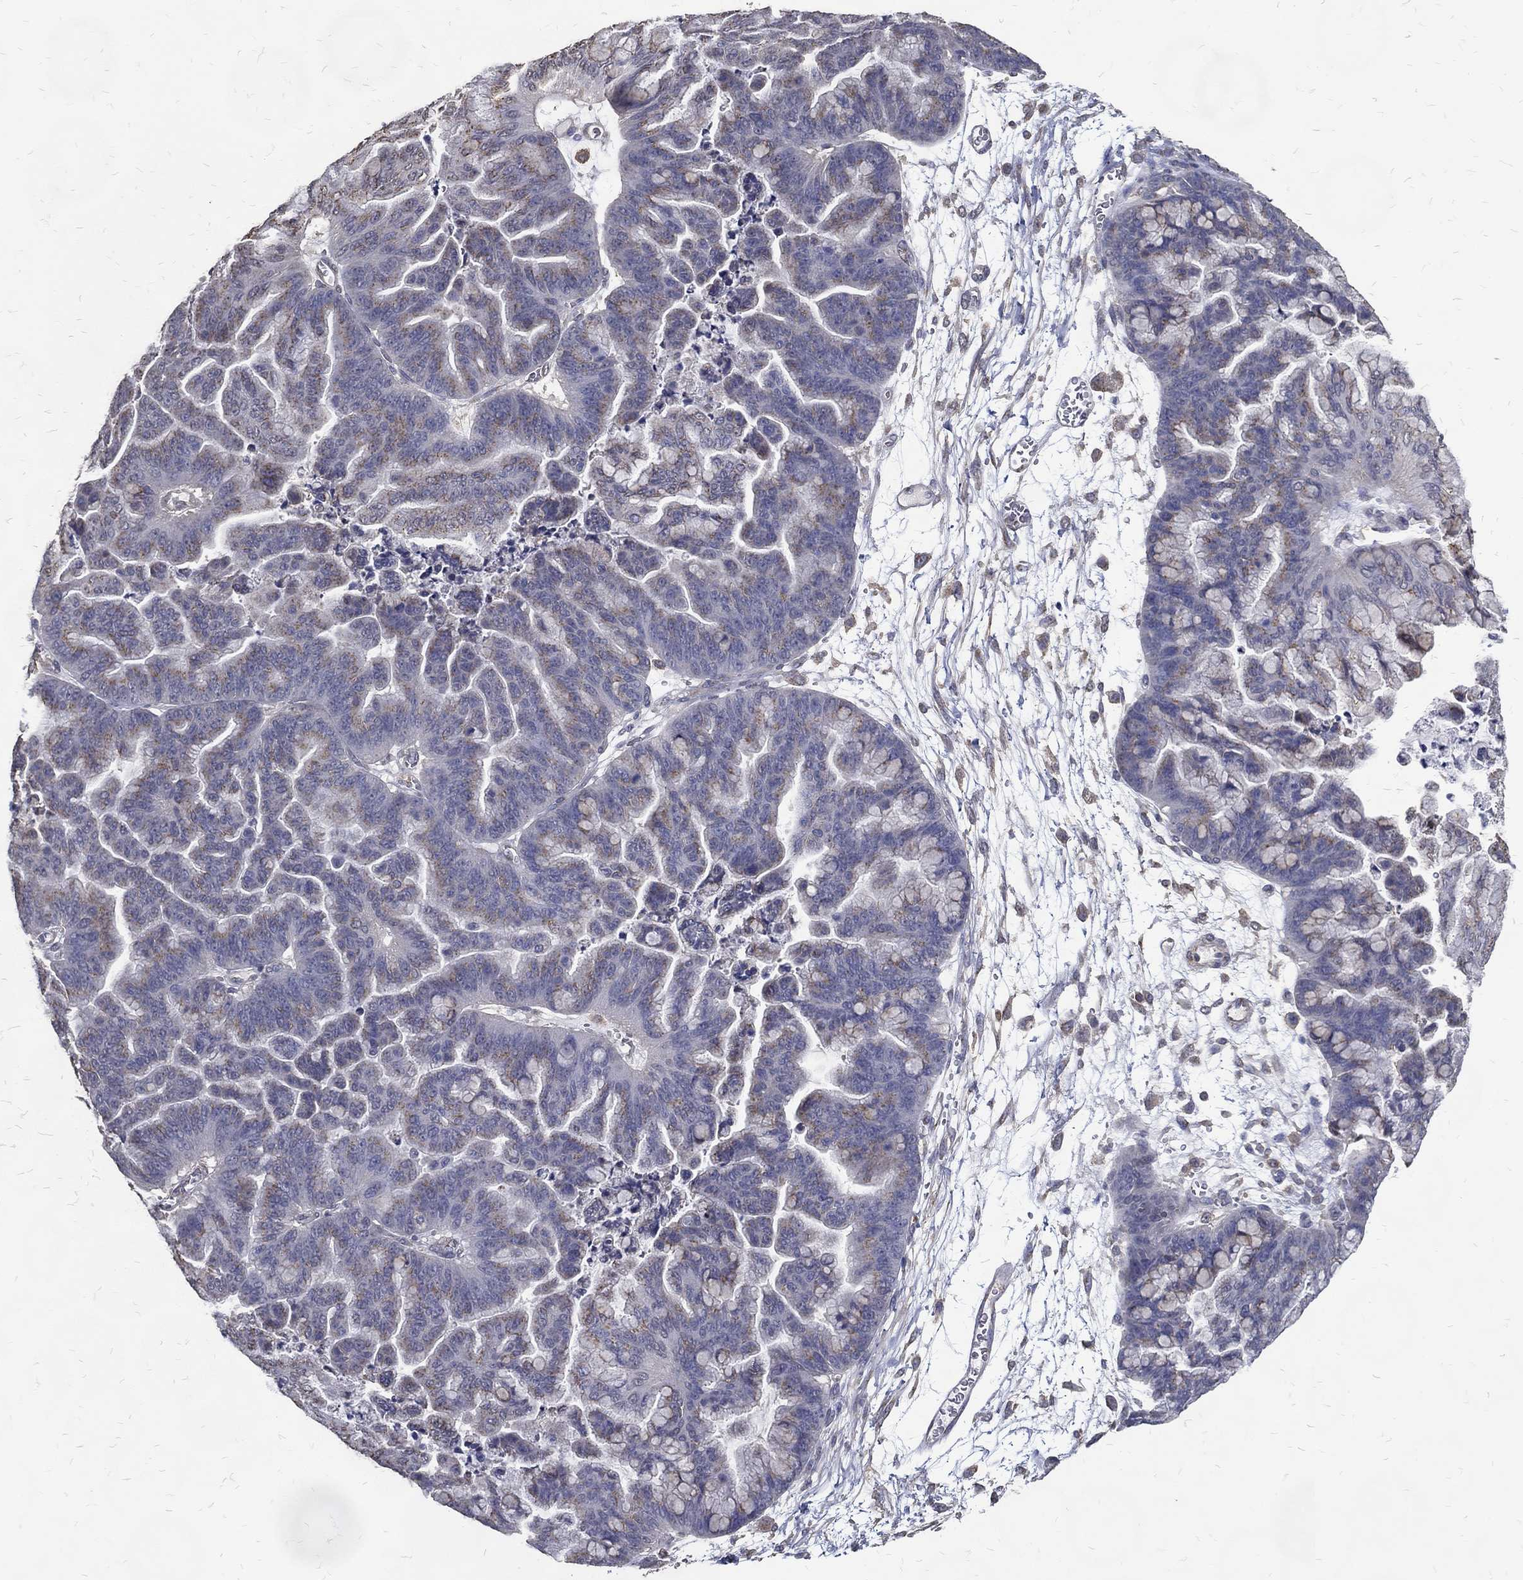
{"staining": {"intensity": "weak", "quantity": "25%-75%", "location": "cytoplasmic/membranous"}, "tissue": "ovarian cancer", "cell_type": "Tumor cells", "image_type": "cancer", "snomed": [{"axis": "morphology", "description": "Cystadenocarcinoma, mucinous, NOS"}, {"axis": "topography", "description": "Ovary"}], "caption": "A photomicrograph showing weak cytoplasmic/membranous expression in about 25%-75% of tumor cells in ovarian cancer (mucinous cystadenocarcinoma), as visualized by brown immunohistochemical staining.", "gene": "GPR183", "patient": {"sex": "female", "age": 67}}